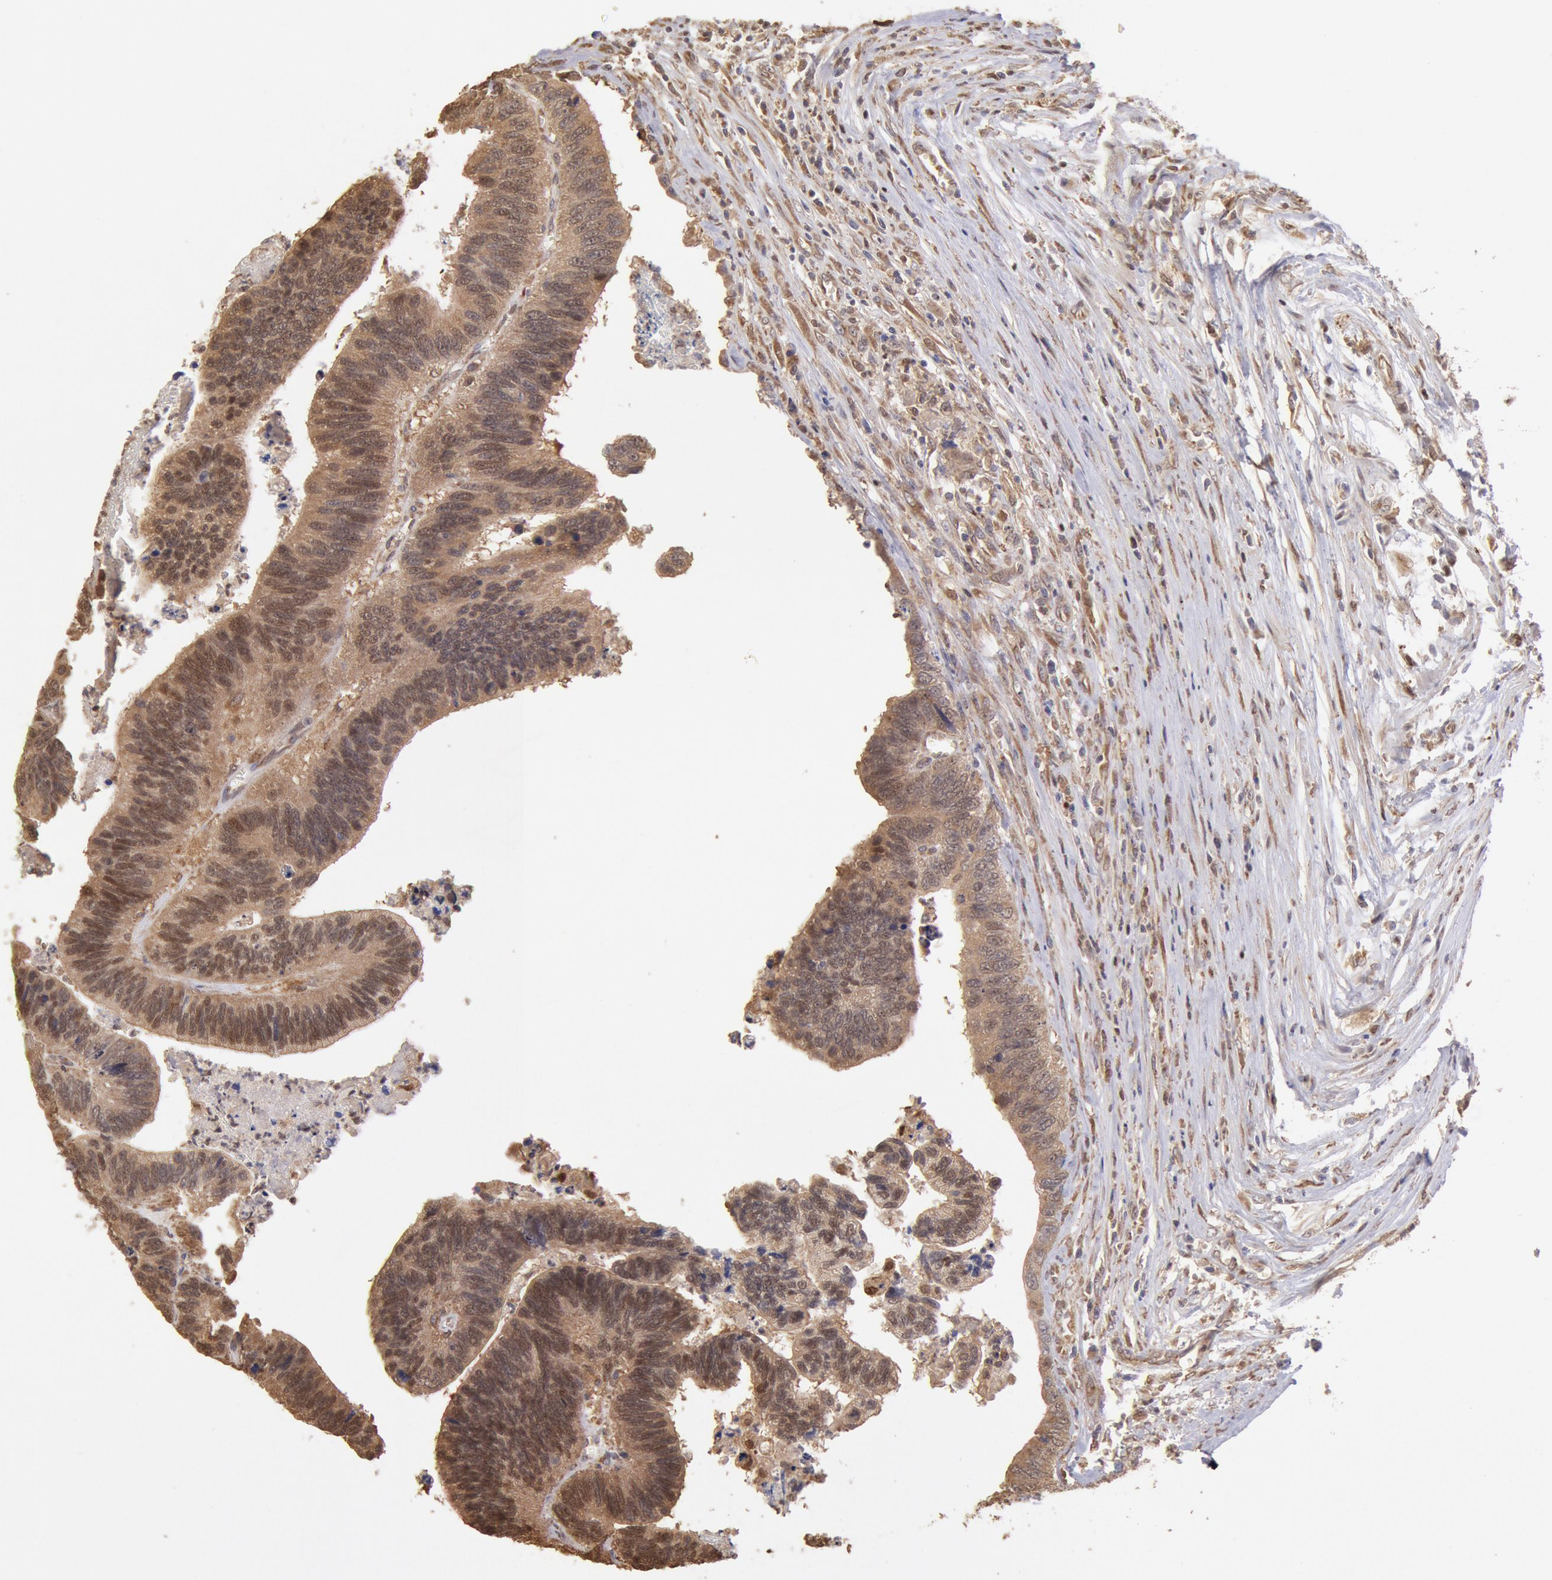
{"staining": {"intensity": "strong", "quantity": ">75%", "location": "cytoplasmic/membranous,nuclear"}, "tissue": "colorectal cancer", "cell_type": "Tumor cells", "image_type": "cancer", "snomed": [{"axis": "morphology", "description": "Adenocarcinoma, NOS"}, {"axis": "topography", "description": "Colon"}], "caption": "Immunohistochemistry histopathology image of human colorectal cancer (adenocarcinoma) stained for a protein (brown), which displays high levels of strong cytoplasmic/membranous and nuclear positivity in approximately >75% of tumor cells.", "gene": "COMT", "patient": {"sex": "male", "age": 72}}